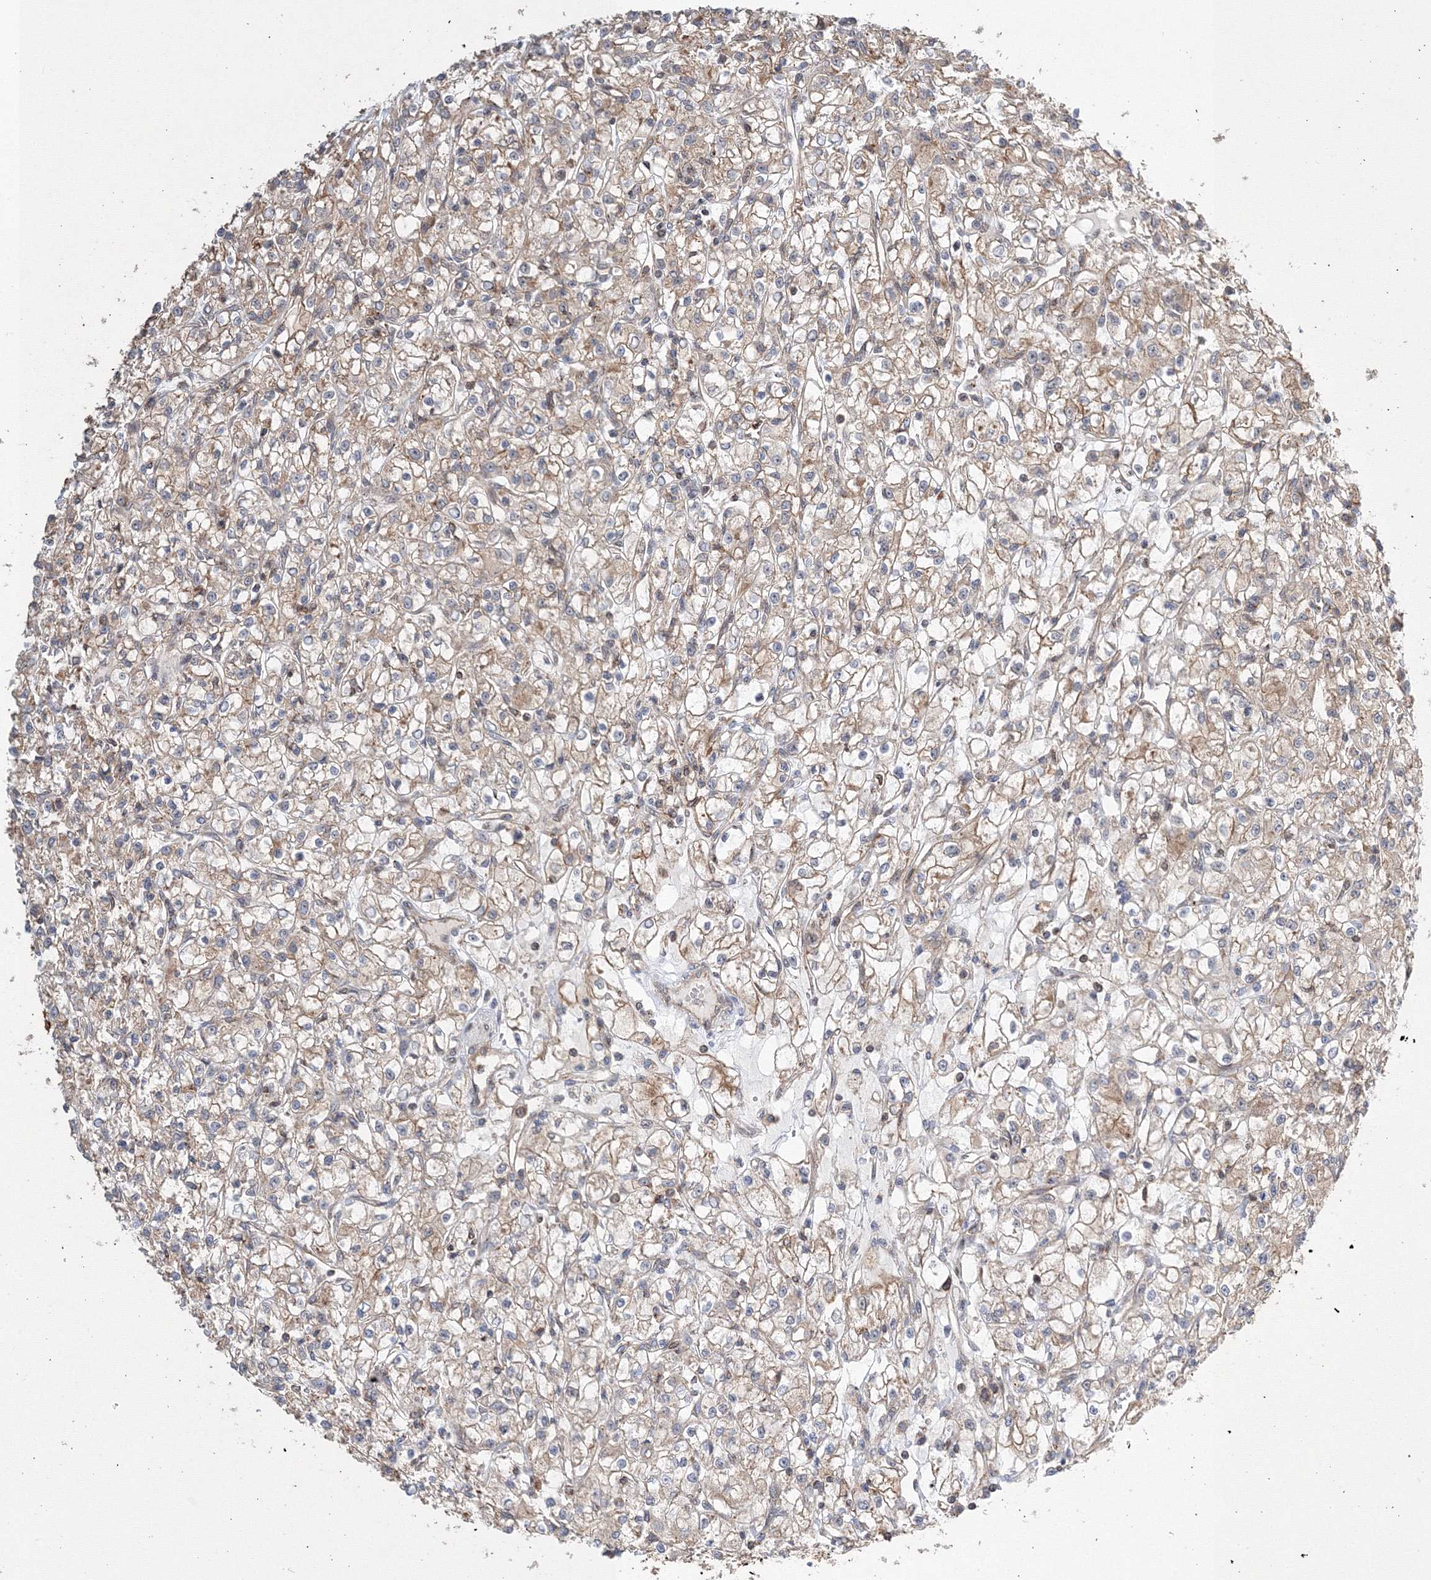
{"staining": {"intensity": "weak", "quantity": ">75%", "location": "cytoplasmic/membranous"}, "tissue": "renal cancer", "cell_type": "Tumor cells", "image_type": "cancer", "snomed": [{"axis": "morphology", "description": "Adenocarcinoma, NOS"}, {"axis": "topography", "description": "Kidney"}], "caption": "Tumor cells demonstrate low levels of weak cytoplasmic/membranous positivity in approximately >75% of cells in adenocarcinoma (renal). Using DAB (3,3'-diaminobenzidine) (brown) and hematoxylin (blue) stains, captured at high magnification using brightfield microscopy.", "gene": "AASDH", "patient": {"sex": "female", "age": 59}}